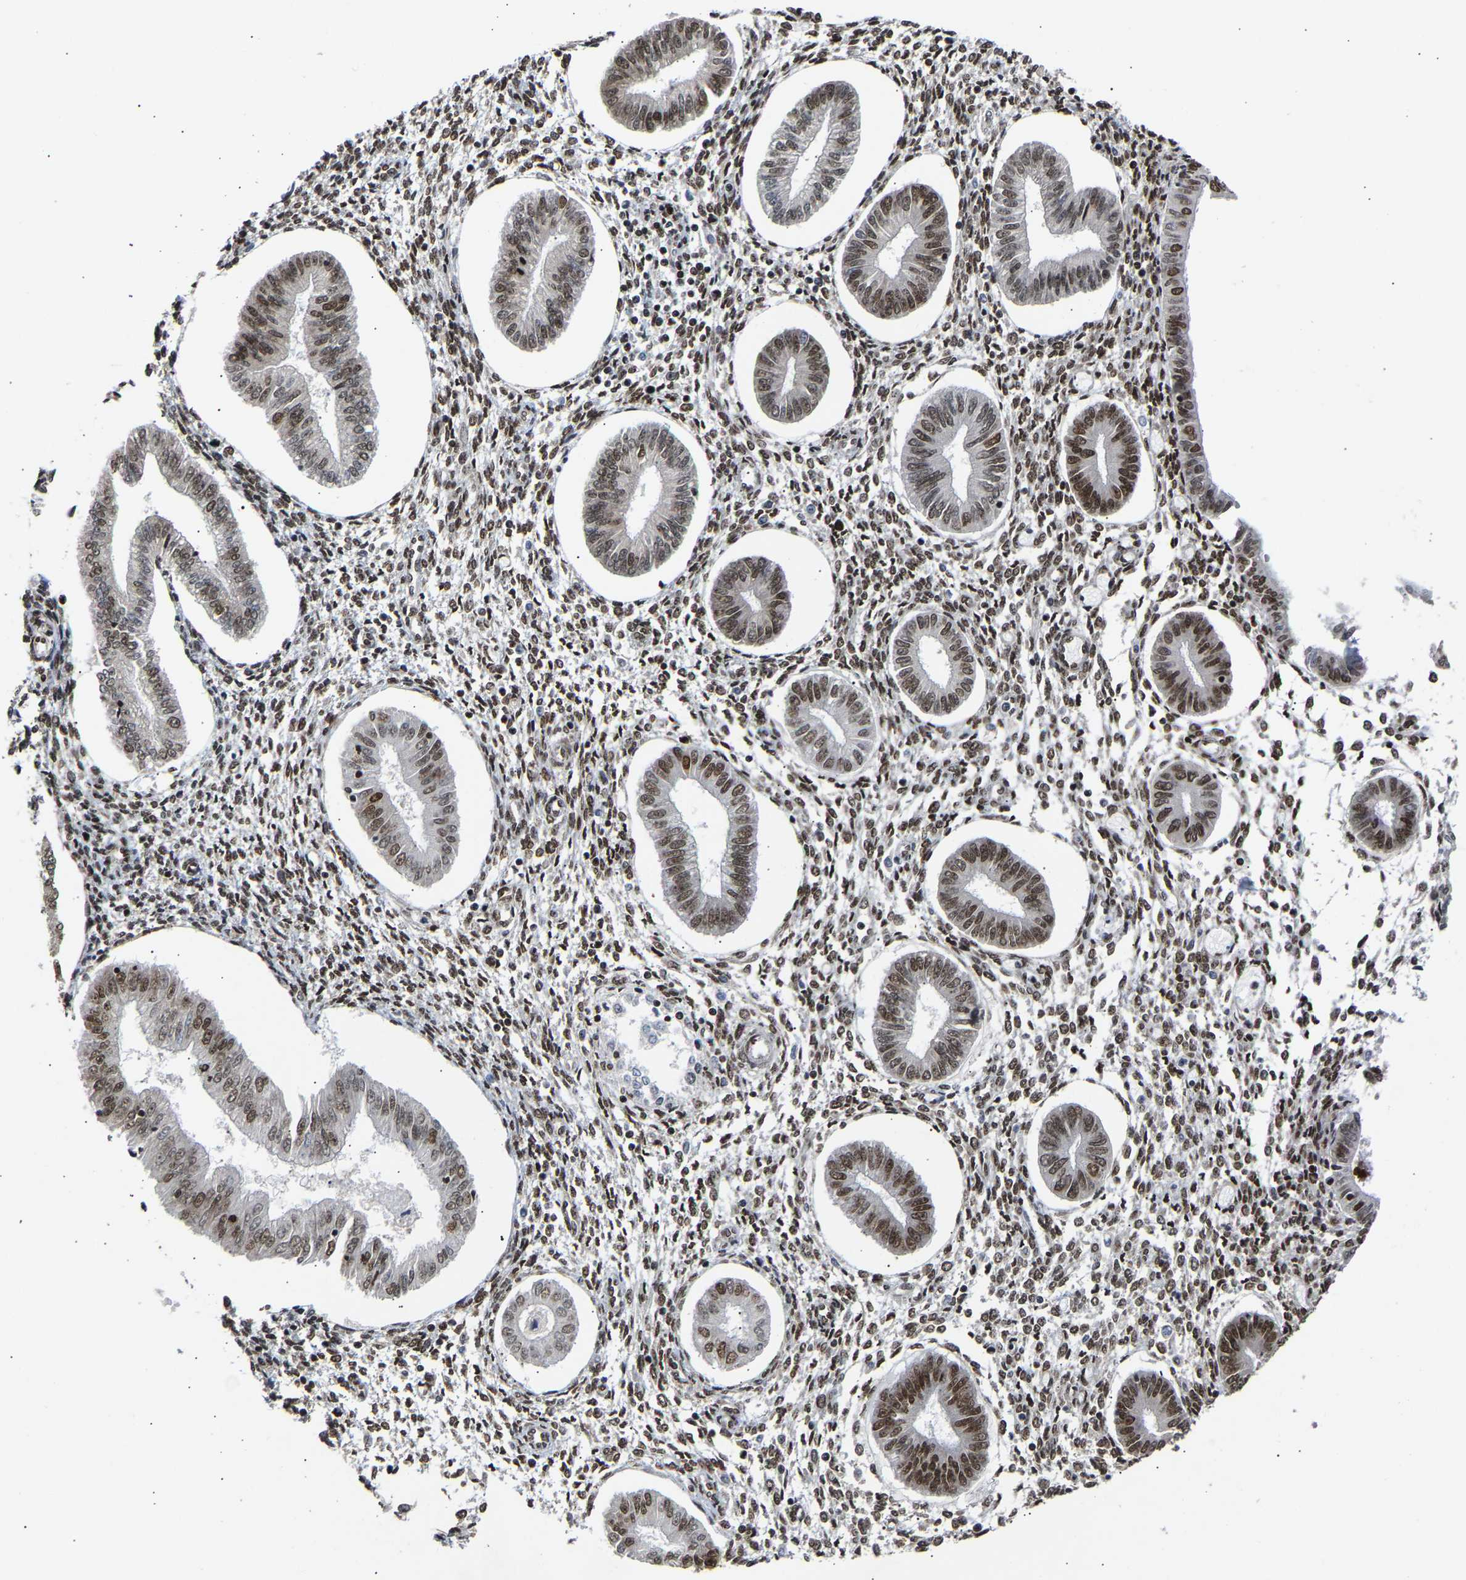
{"staining": {"intensity": "strong", "quantity": ">75%", "location": "nuclear"}, "tissue": "endometrium", "cell_type": "Cells in endometrial stroma", "image_type": "normal", "snomed": [{"axis": "morphology", "description": "Normal tissue, NOS"}, {"axis": "topography", "description": "Endometrium"}], "caption": "Protein staining of benign endometrium shows strong nuclear positivity in approximately >75% of cells in endometrial stroma. (Stains: DAB (3,3'-diaminobenzidine) in brown, nuclei in blue, Microscopy: brightfield microscopy at high magnification).", "gene": "PSIP1", "patient": {"sex": "female", "age": 50}}